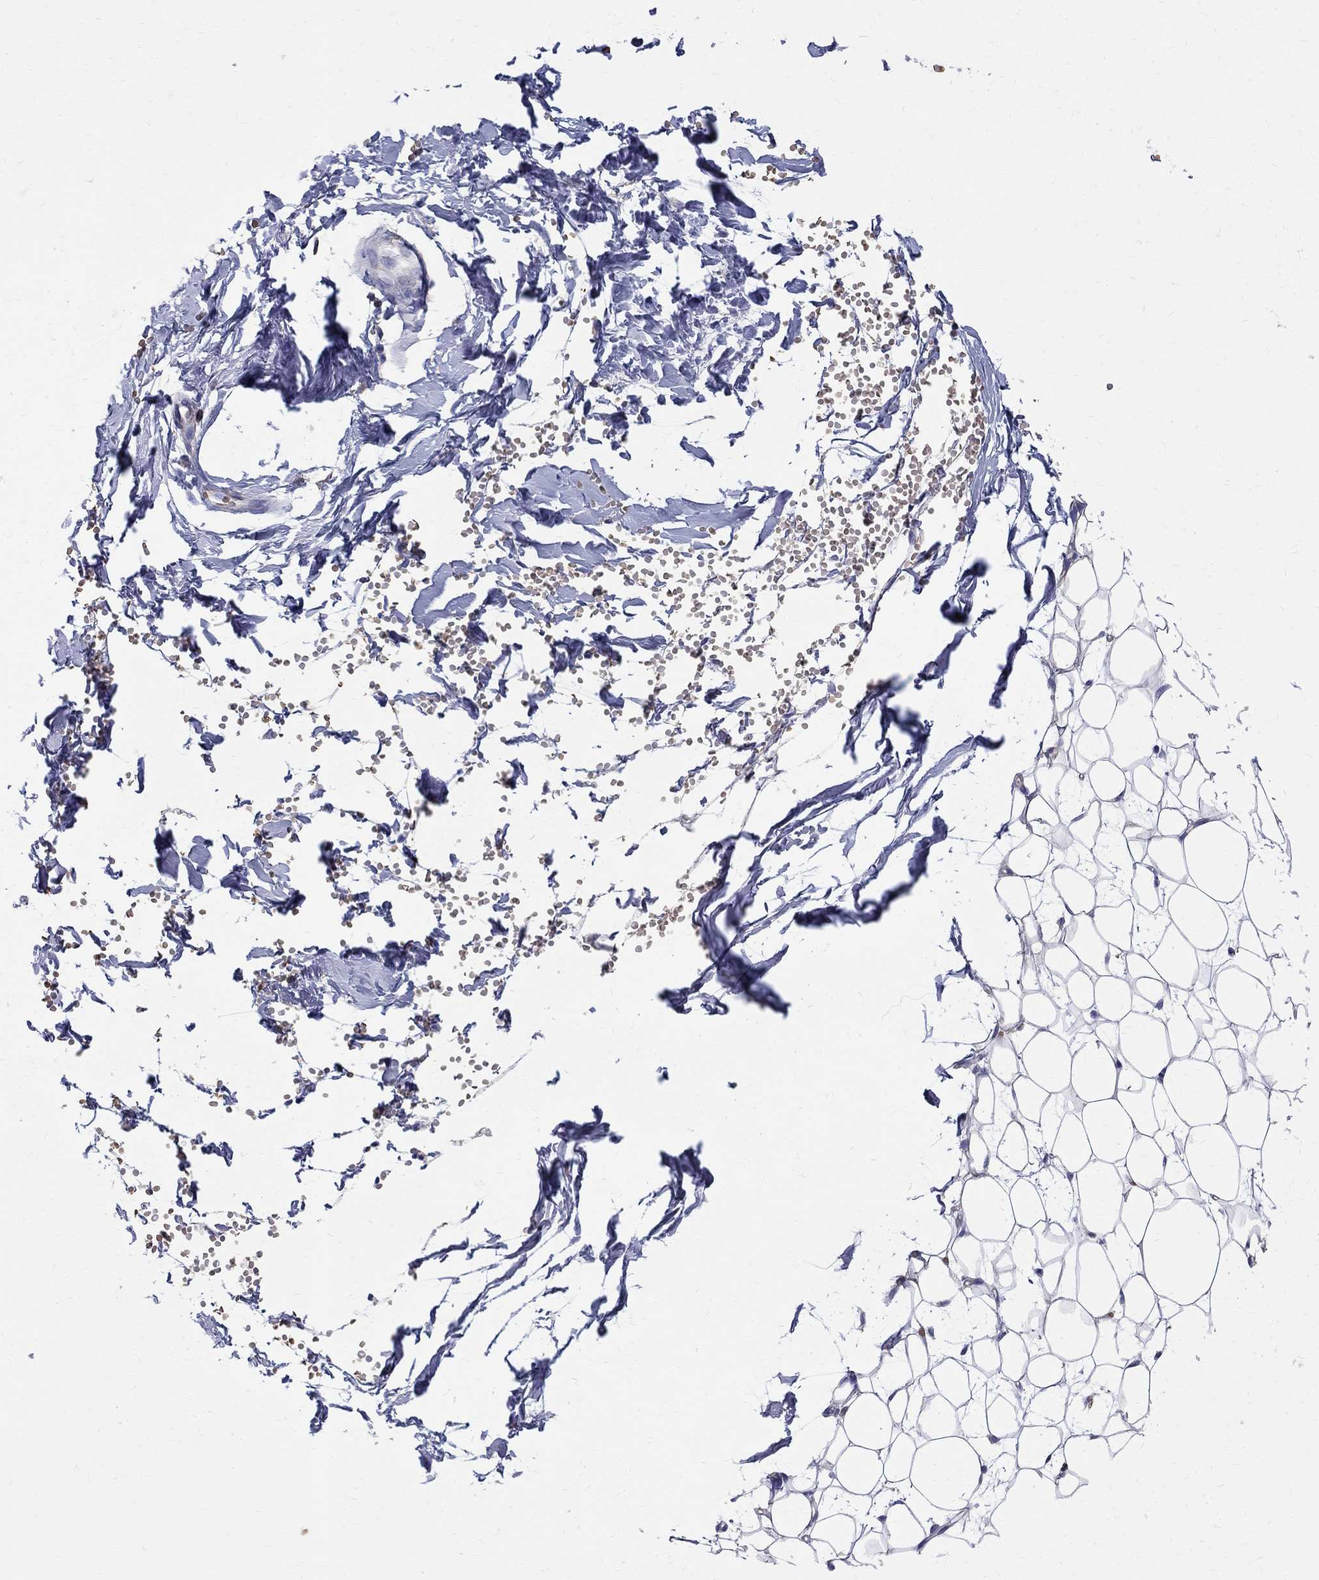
{"staining": {"intensity": "negative", "quantity": "none", "location": "none"}, "tissue": "breast", "cell_type": "Adipocytes", "image_type": "normal", "snomed": [{"axis": "morphology", "description": "Normal tissue, NOS"}, {"axis": "topography", "description": "Breast"}], "caption": "This is an immunohistochemistry micrograph of normal breast. There is no staining in adipocytes.", "gene": "AGER", "patient": {"sex": "female", "age": 37}}